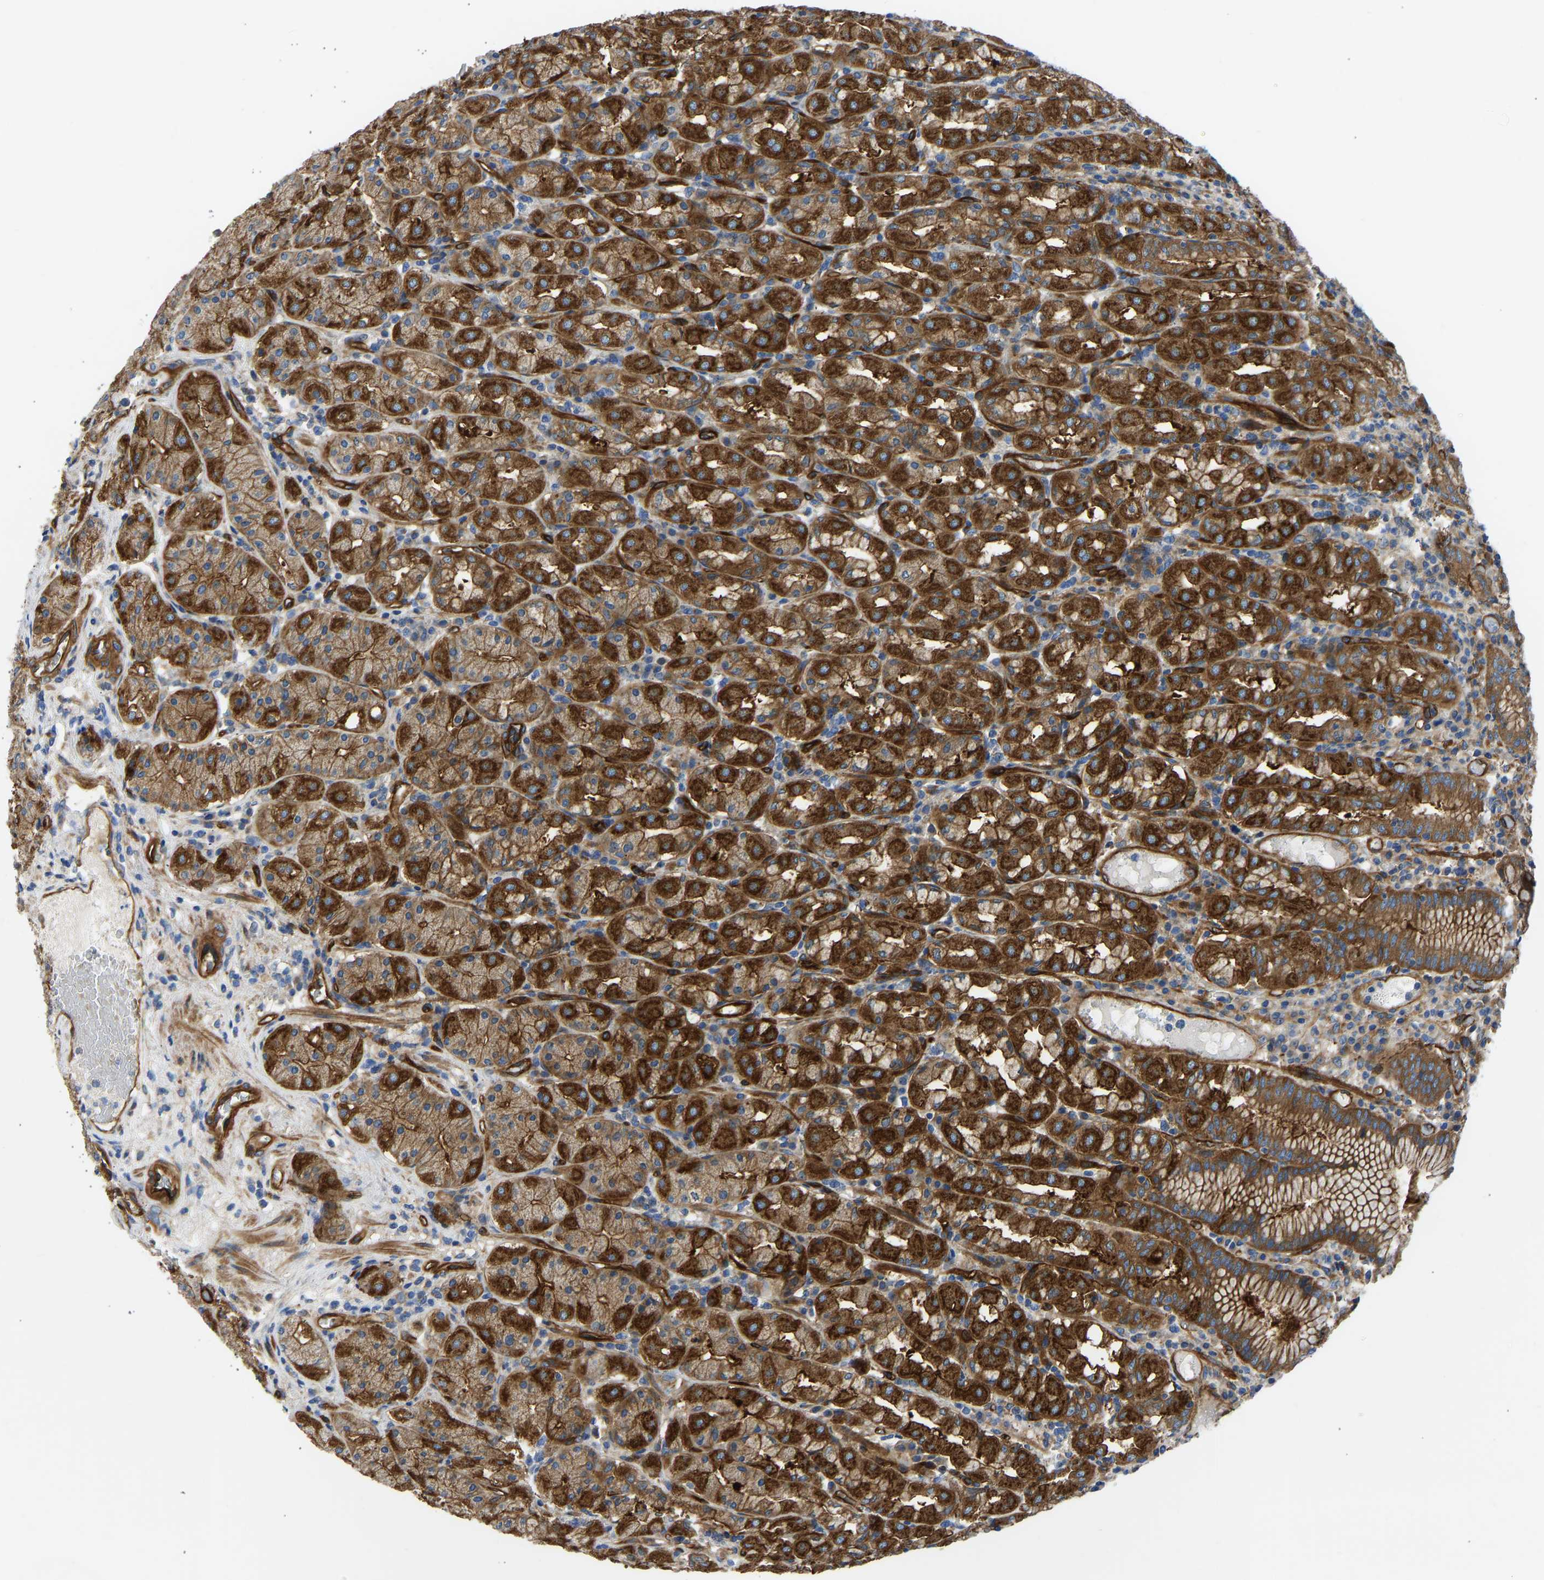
{"staining": {"intensity": "strong", "quantity": ">75%", "location": "cytoplasmic/membranous"}, "tissue": "stomach", "cell_type": "Glandular cells", "image_type": "normal", "snomed": [{"axis": "morphology", "description": "Normal tissue, NOS"}, {"axis": "topography", "description": "Stomach"}, {"axis": "topography", "description": "Stomach, lower"}], "caption": "Strong cytoplasmic/membranous expression for a protein is appreciated in about >75% of glandular cells of benign stomach using immunohistochemistry (IHC).", "gene": "MYO1C", "patient": {"sex": "female", "age": 56}}